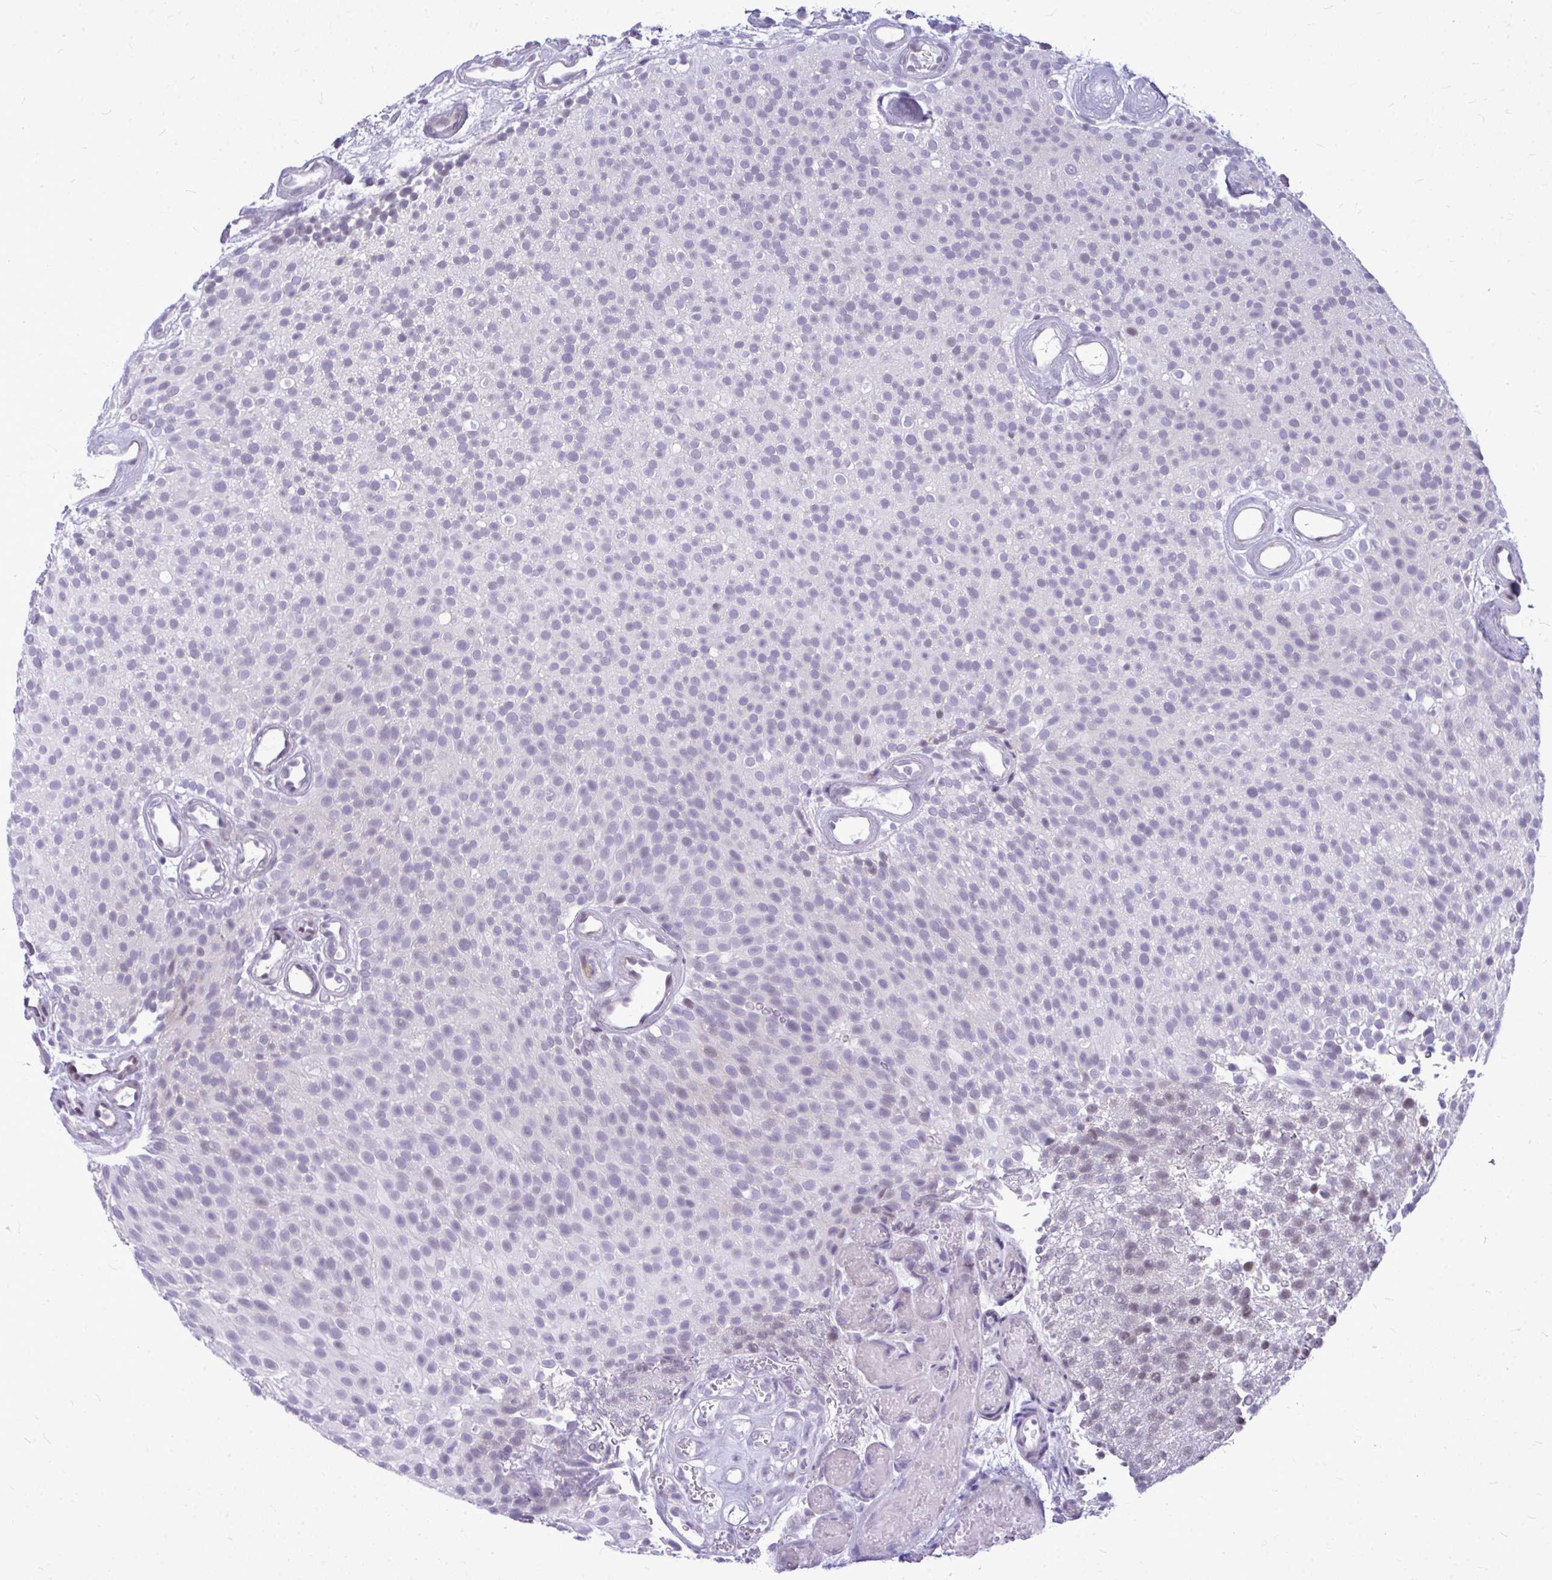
{"staining": {"intensity": "negative", "quantity": "none", "location": "none"}, "tissue": "urothelial cancer", "cell_type": "Tumor cells", "image_type": "cancer", "snomed": [{"axis": "morphology", "description": "Urothelial carcinoma, Low grade"}, {"axis": "topography", "description": "Urinary bladder"}], "caption": "Image shows no significant protein expression in tumor cells of urothelial cancer.", "gene": "ZSCAN25", "patient": {"sex": "male", "age": 78}}